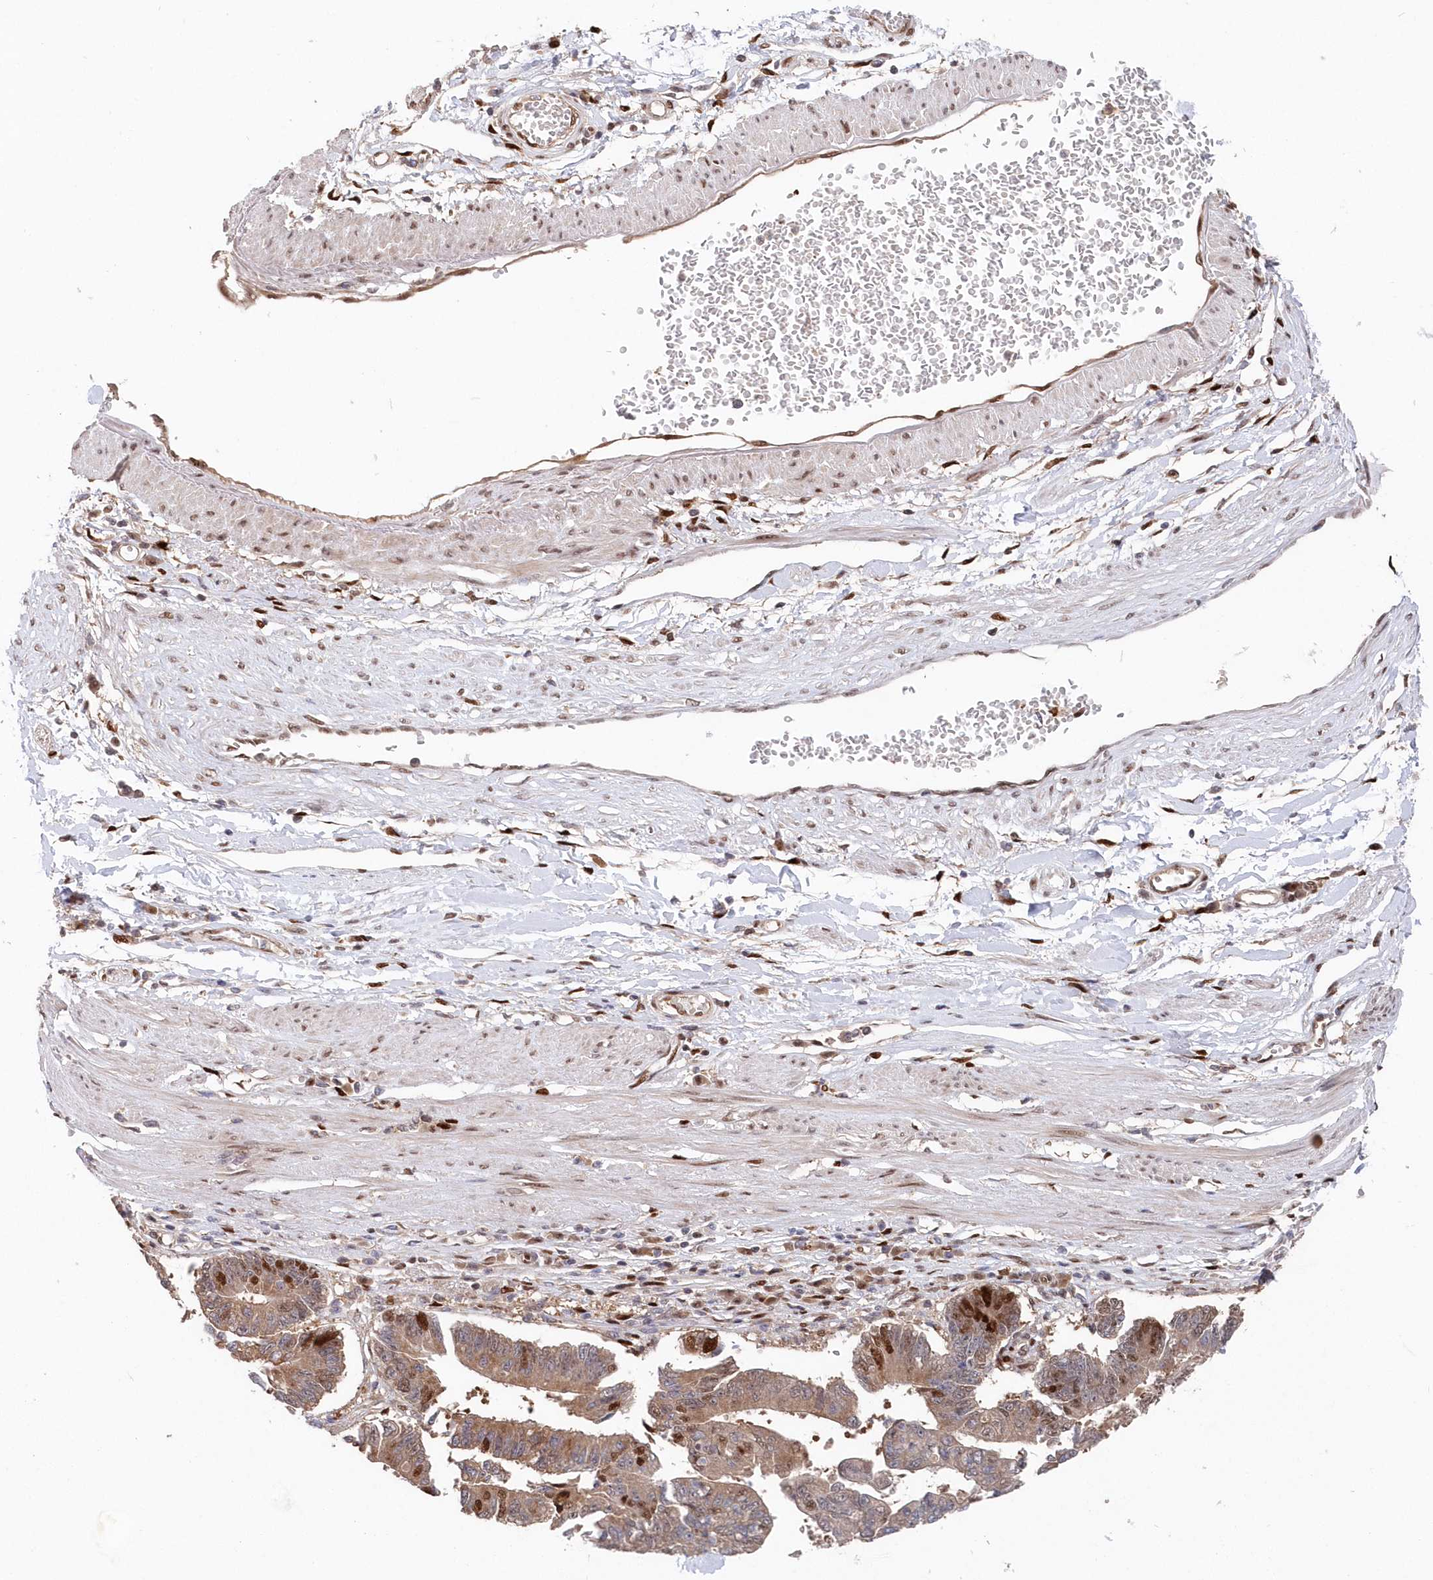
{"staining": {"intensity": "moderate", "quantity": ">75%", "location": "cytoplasmic/membranous,nuclear"}, "tissue": "stomach cancer", "cell_type": "Tumor cells", "image_type": "cancer", "snomed": [{"axis": "morphology", "description": "Adenocarcinoma, NOS"}, {"axis": "topography", "description": "Stomach"}], "caption": "Adenocarcinoma (stomach) tissue reveals moderate cytoplasmic/membranous and nuclear expression in about >75% of tumor cells", "gene": "ABHD14B", "patient": {"sex": "male", "age": 59}}